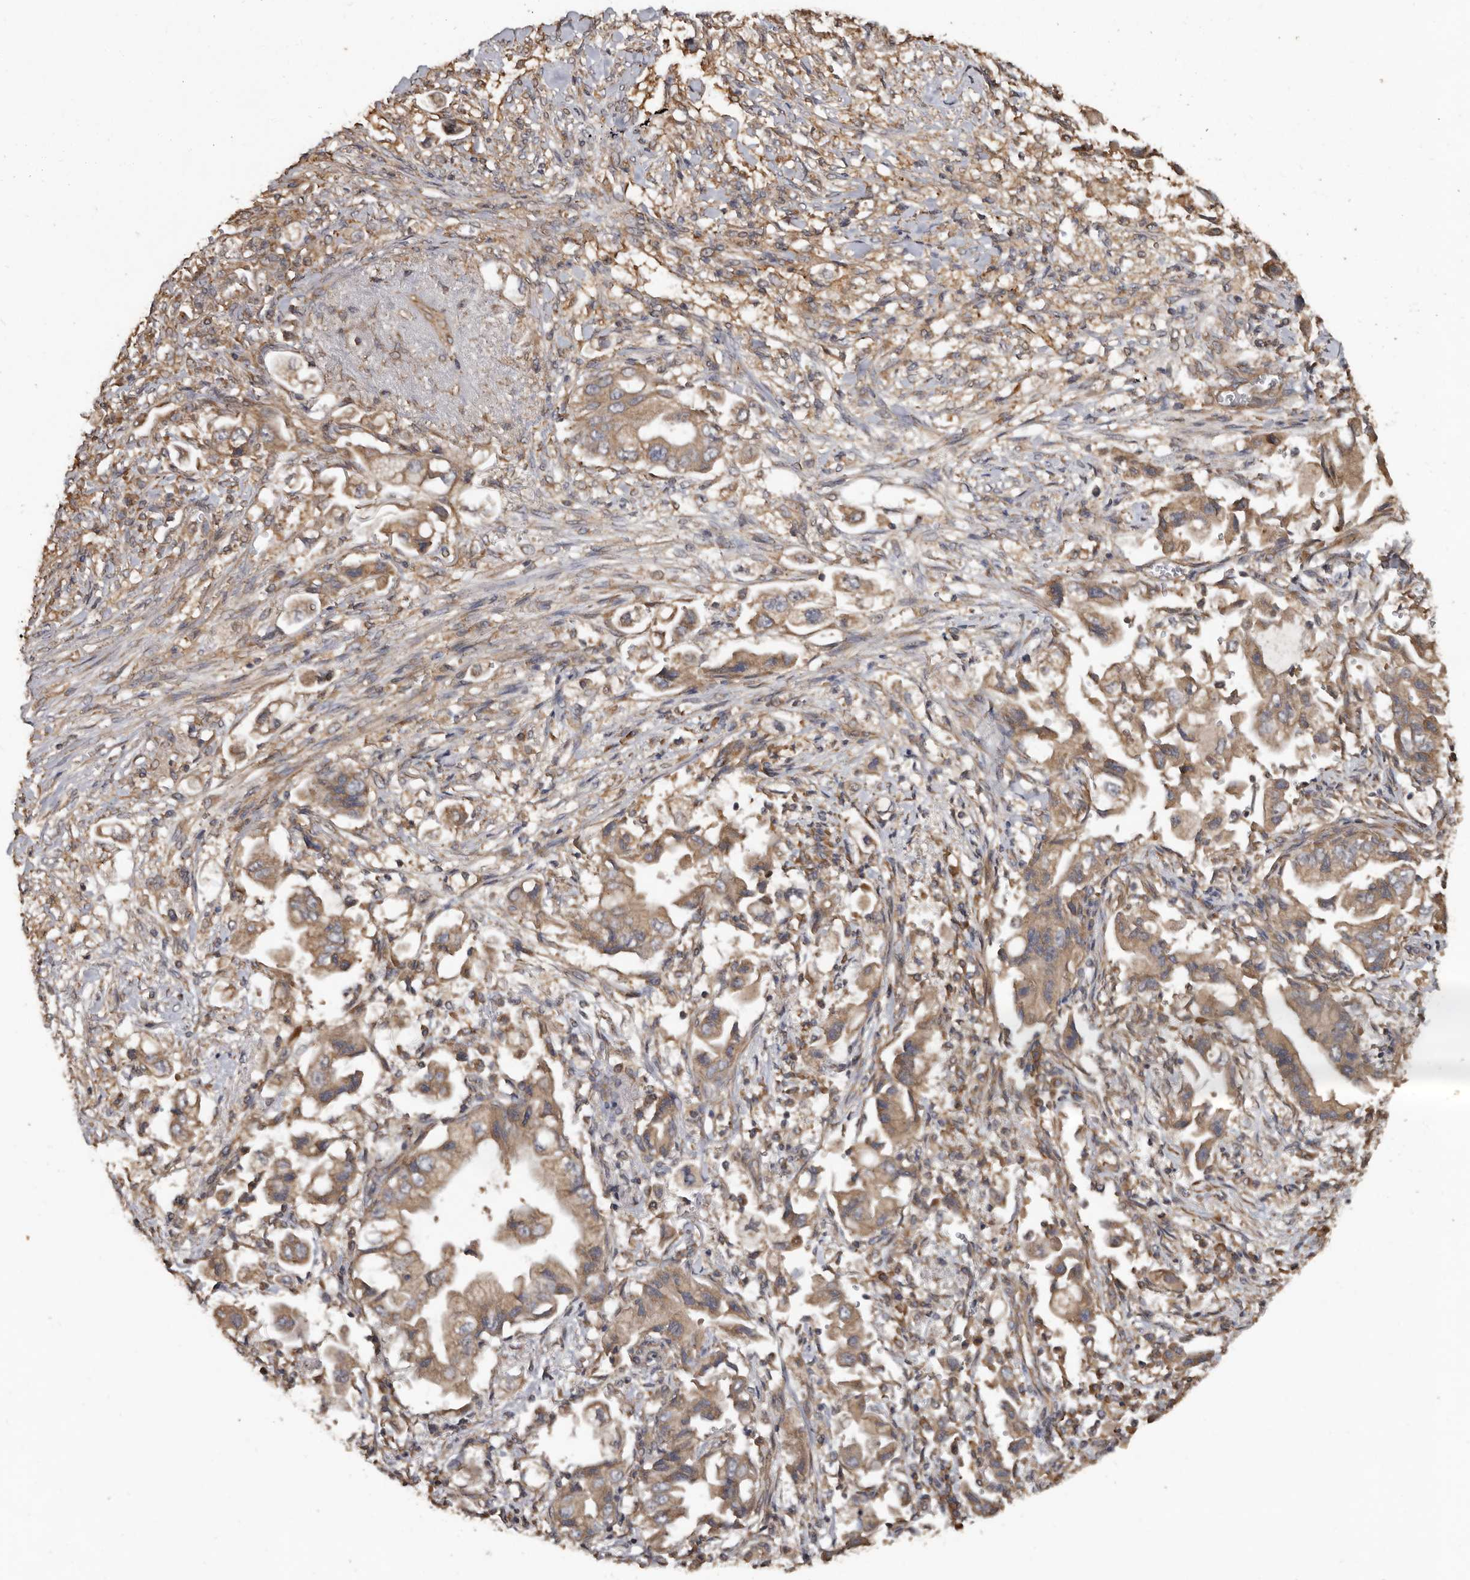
{"staining": {"intensity": "moderate", "quantity": ">75%", "location": "cytoplasmic/membranous"}, "tissue": "stomach cancer", "cell_type": "Tumor cells", "image_type": "cancer", "snomed": [{"axis": "morphology", "description": "Adenocarcinoma, NOS"}, {"axis": "topography", "description": "Stomach"}], "caption": "IHC histopathology image of stomach cancer (adenocarcinoma) stained for a protein (brown), which displays medium levels of moderate cytoplasmic/membranous staining in about >75% of tumor cells.", "gene": "FLCN", "patient": {"sex": "male", "age": 62}}